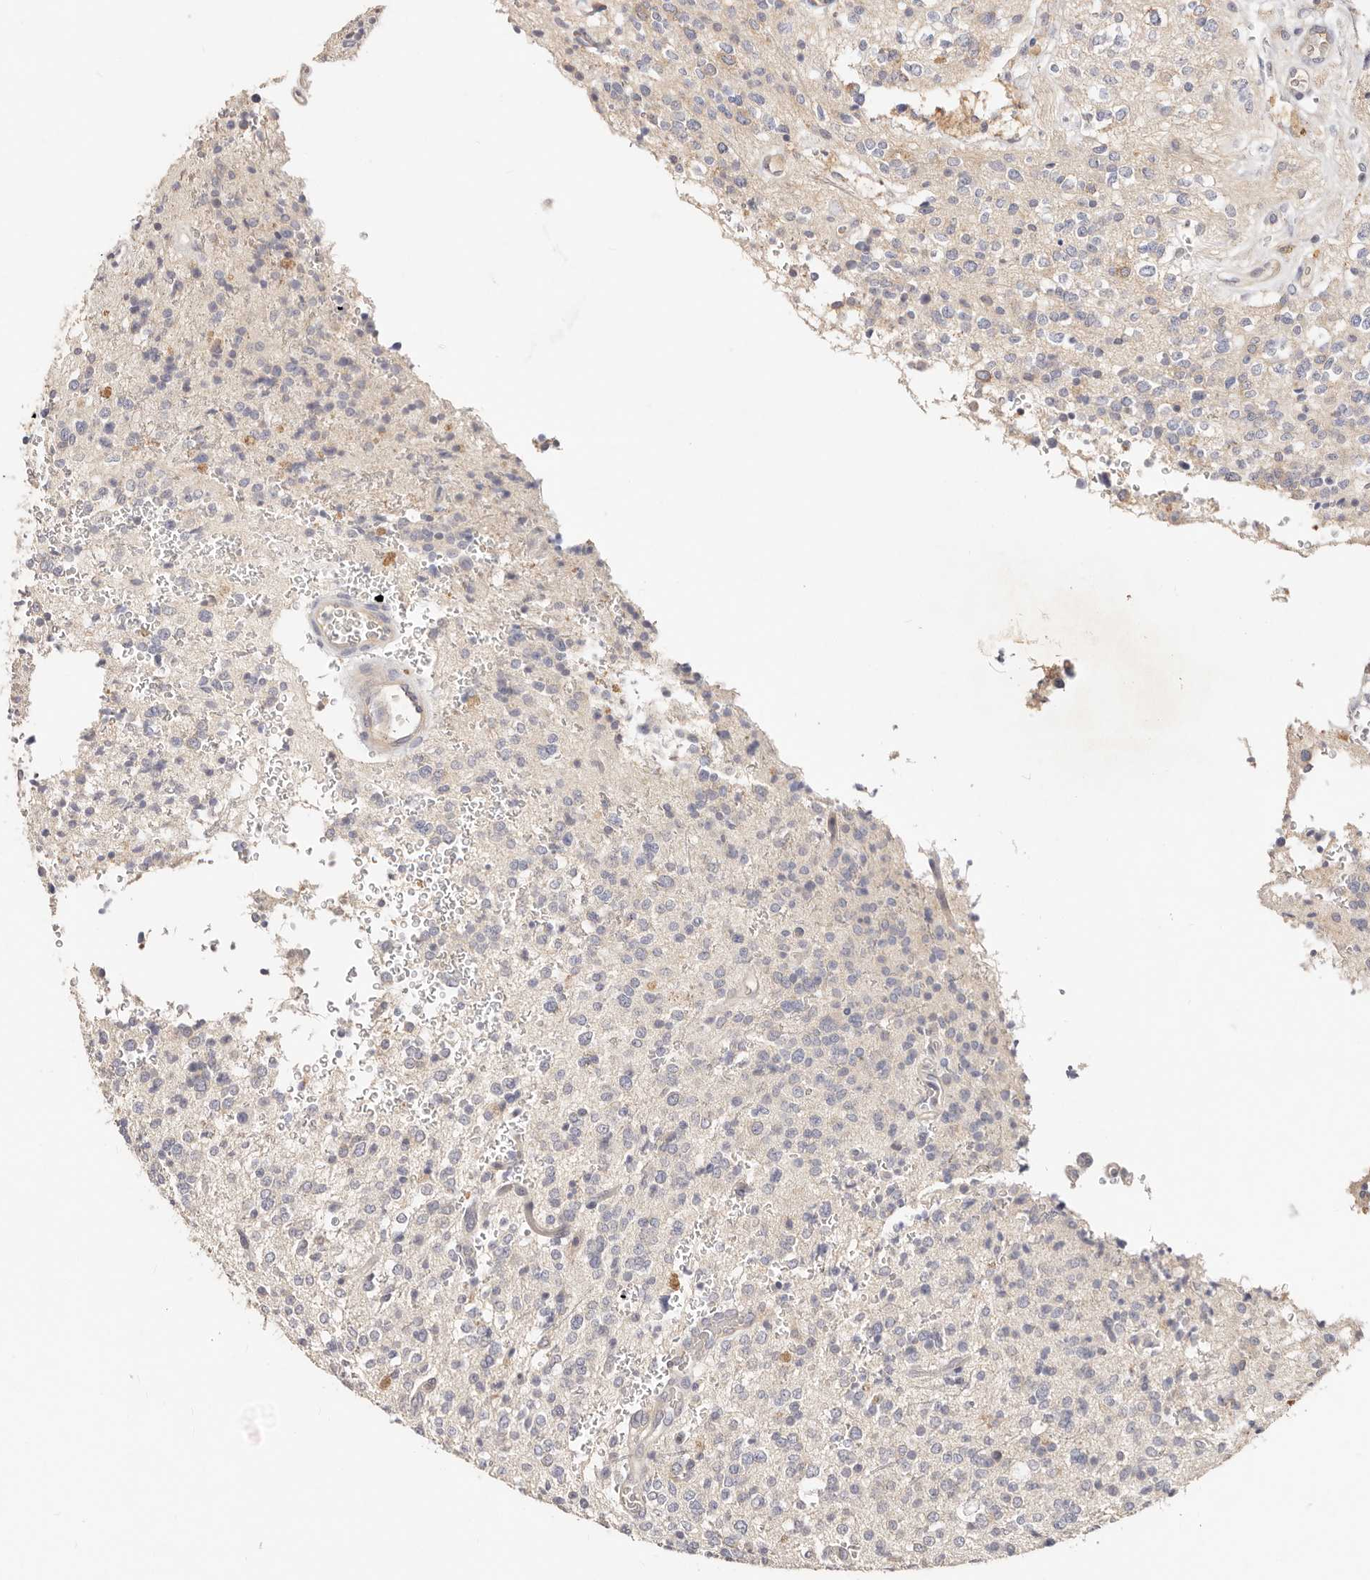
{"staining": {"intensity": "negative", "quantity": "none", "location": "none"}, "tissue": "glioma", "cell_type": "Tumor cells", "image_type": "cancer", "snomed": [{"axis": "morphology", "description": "Glioma, malignant, High grade"}, {"axis": "topography", "description": "Brain"}], "caption": "Immunohistochemical staining of glioma exhibits no significant positivity in tumor cells. (Immunohistochemistry (ihc), brightfield microscopy, high magnification).", "gene": "CXADR", "patient": {"sex": "male", "age": 34}}